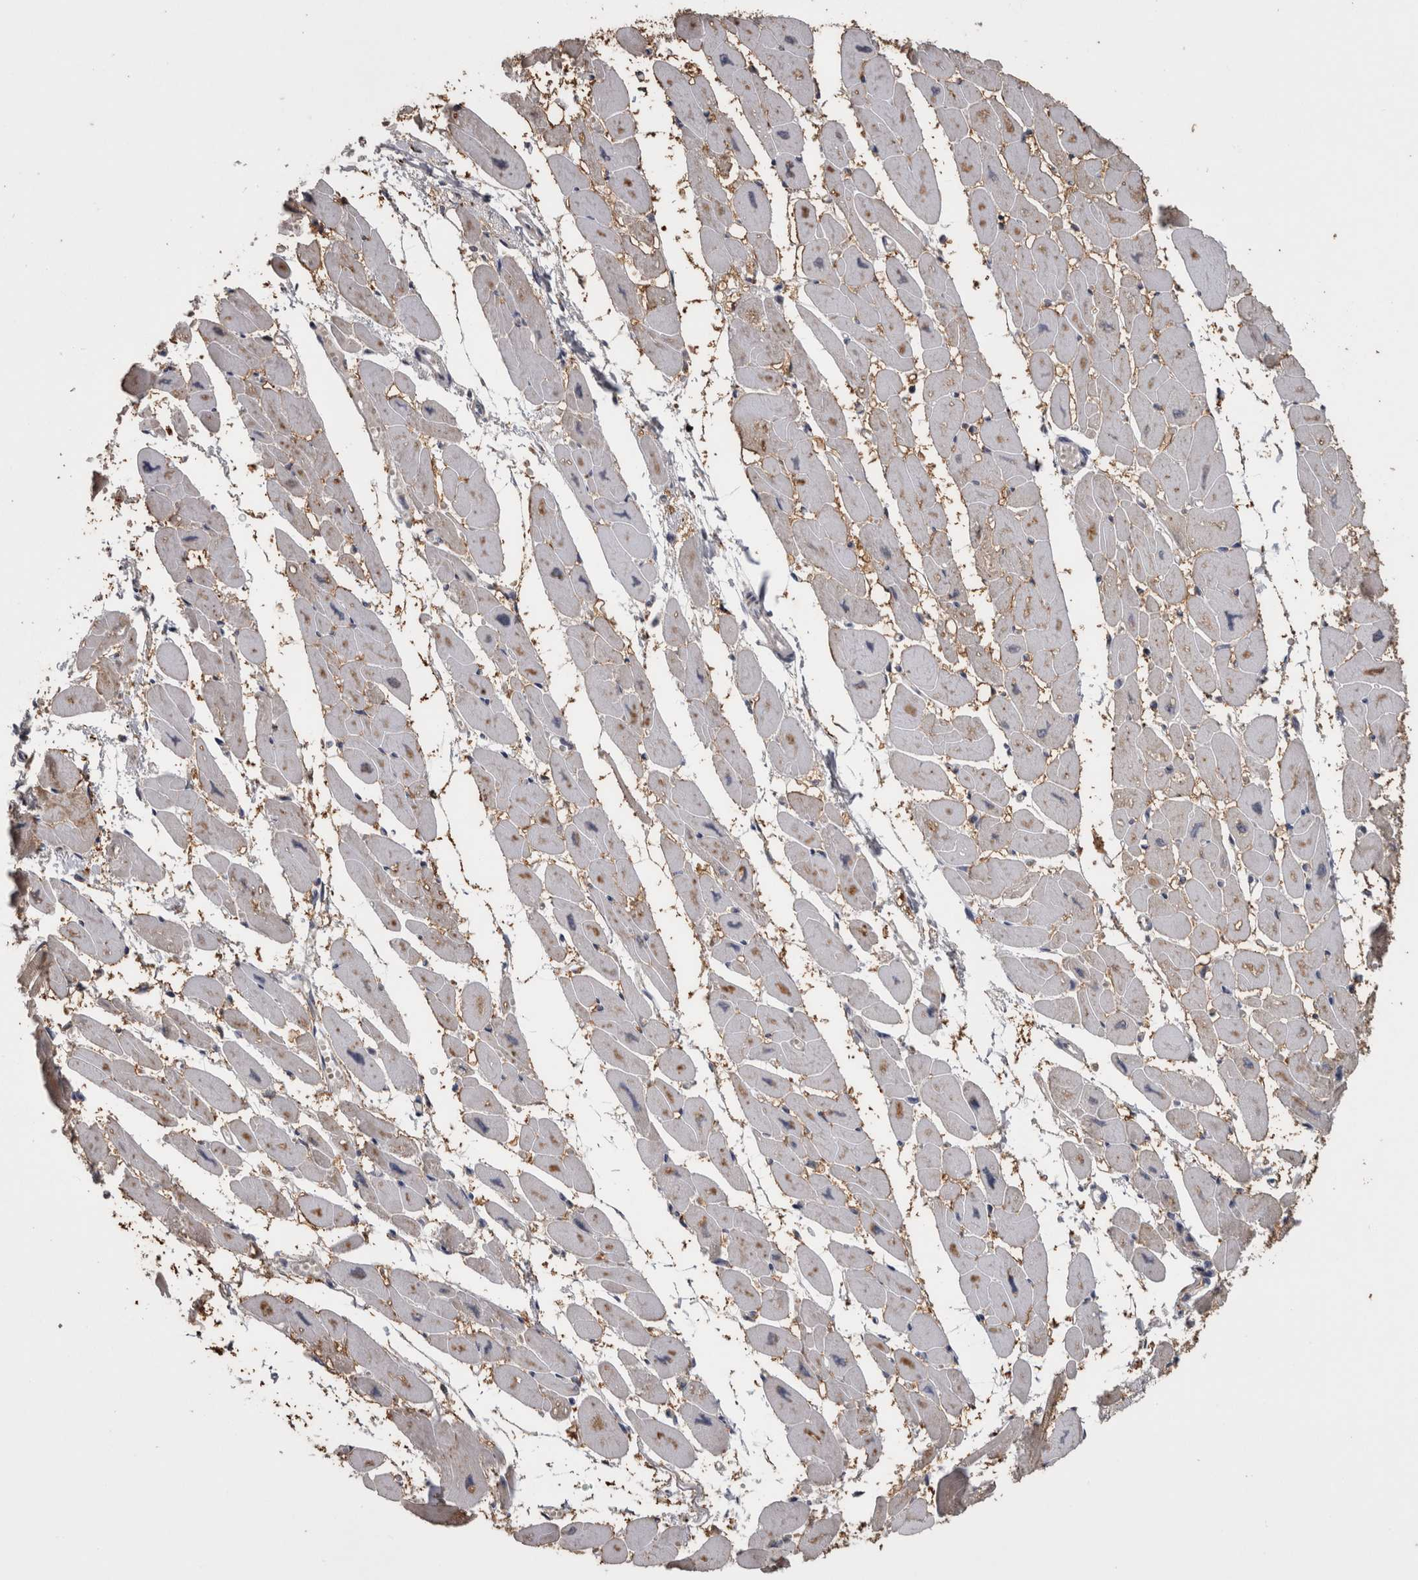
{"staining": {"intensity": "moderate", "quantity": "25%-75%", "location": "cytoplasmic/membranous"}, "tissue": "heart muscle", "cell_type": "Cardiomyocytes", "image_type": "normal", "snomed": [{"axis": "morphology", "description": "Normal tissue, NOS"}, {"axis": "topography", "description": "Heart"}], "caption": "Brown immunohistochemical staining in unremarkable human heart muscle demonstrates moderate cytoplasmic/membranous staining in approximately 25%-75% of cardiomyocytes.", "gene": "ANXA13", "patient": {"sex": "female", "age": 54}}